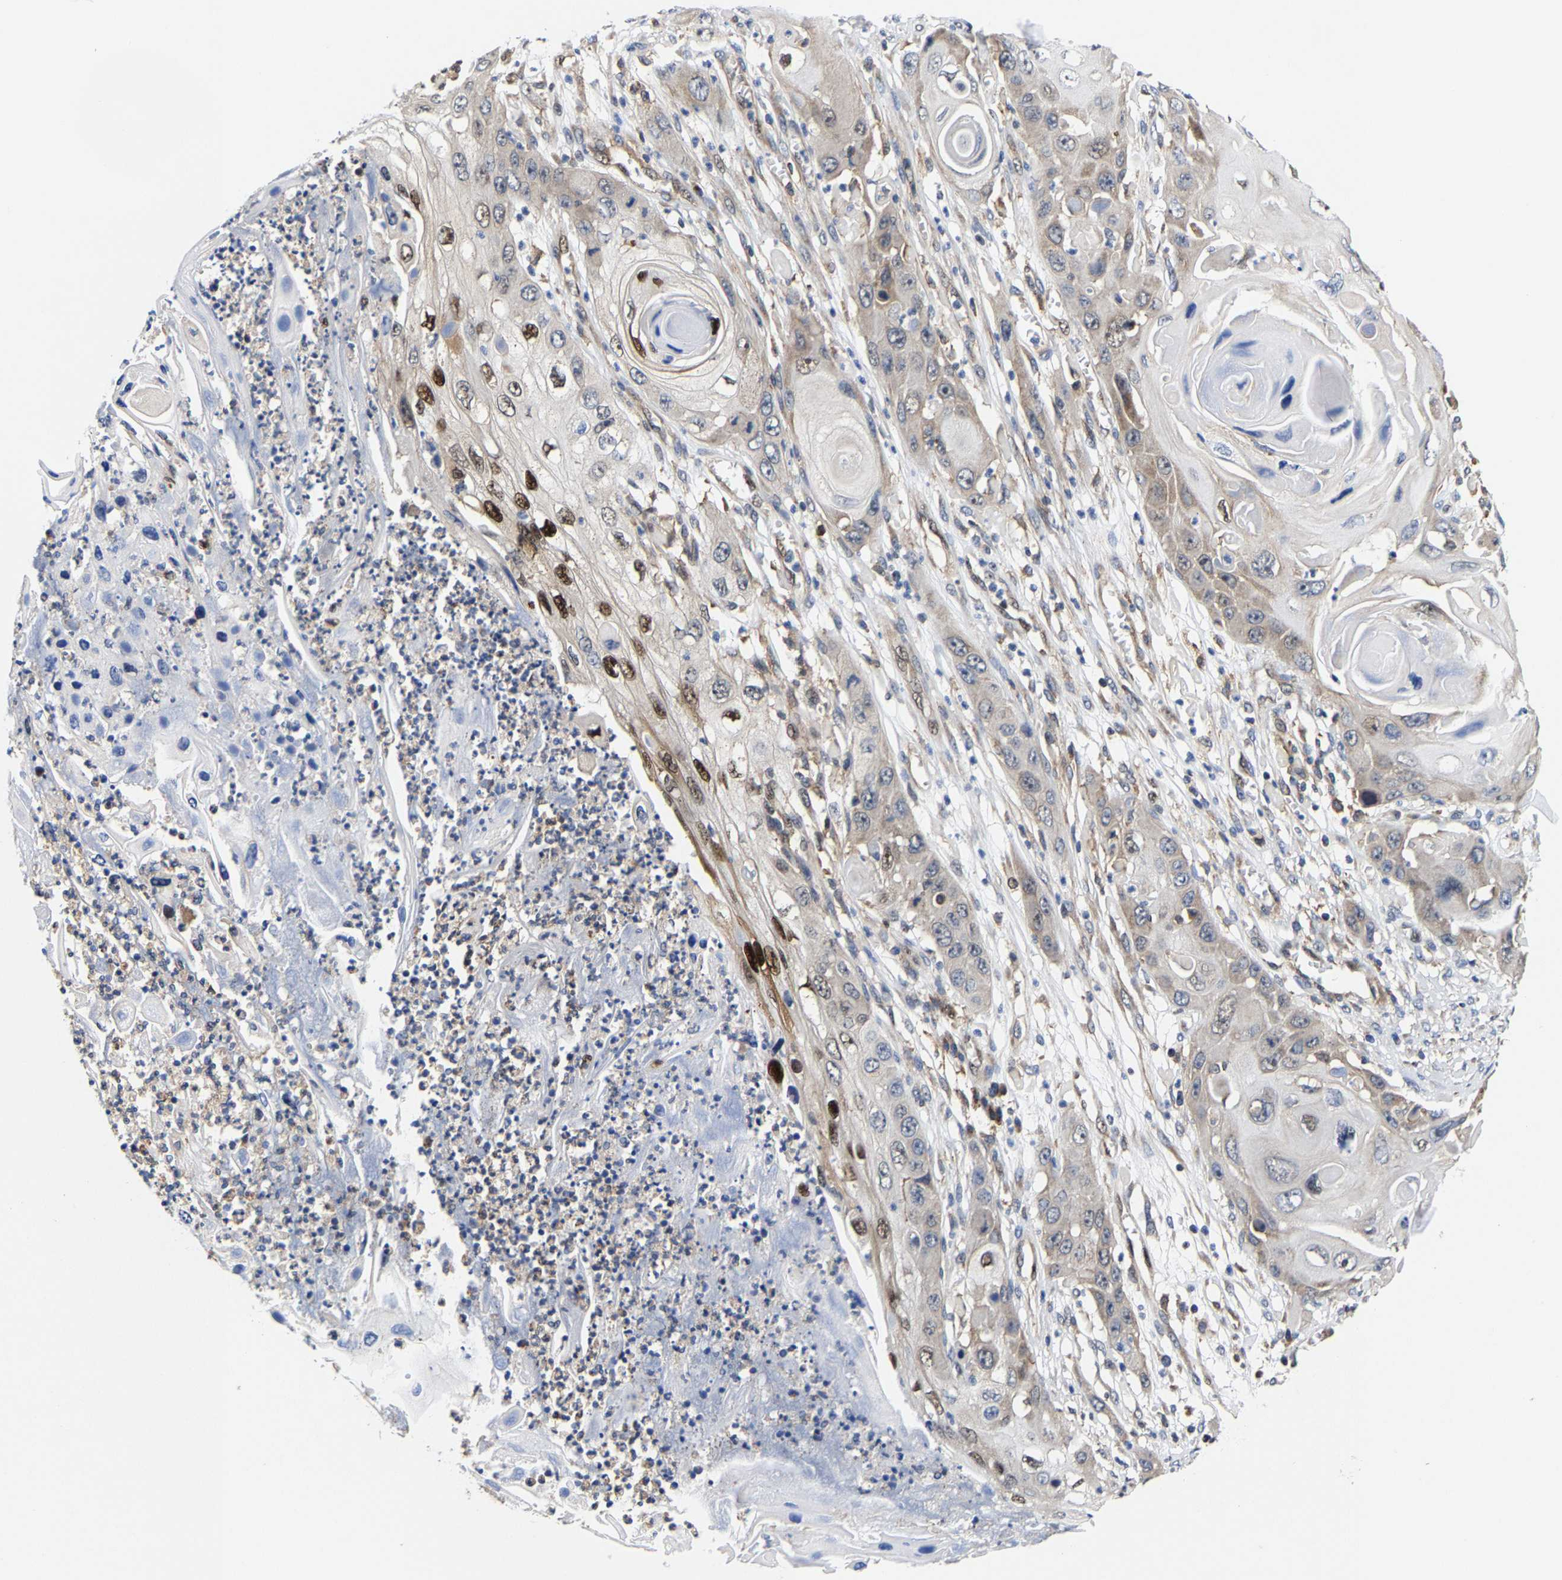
{"staining": {"intensity": "strong", "quantity": "<25%", "location": "cytoplasmic/membranous,nuclear"}, "tissue": "skin cancer", "cell_type": "Tumor cells", "image_type": "cancer", "snomed": [{"axis": "morphology", "description": "Squamous cell carcinoma, NOS"}, {"axis": "topography", "description": "Skin"}], "caption": "Skin squamous cell carcinoma was stained to show a protein in brown. There is medium levels of strong cytoplasmic/membranous and nuclear positivity in approximately <25% of tumor cells.", "gene": "PFKFB3", "patient": {"sex": "male", "age": 55}}